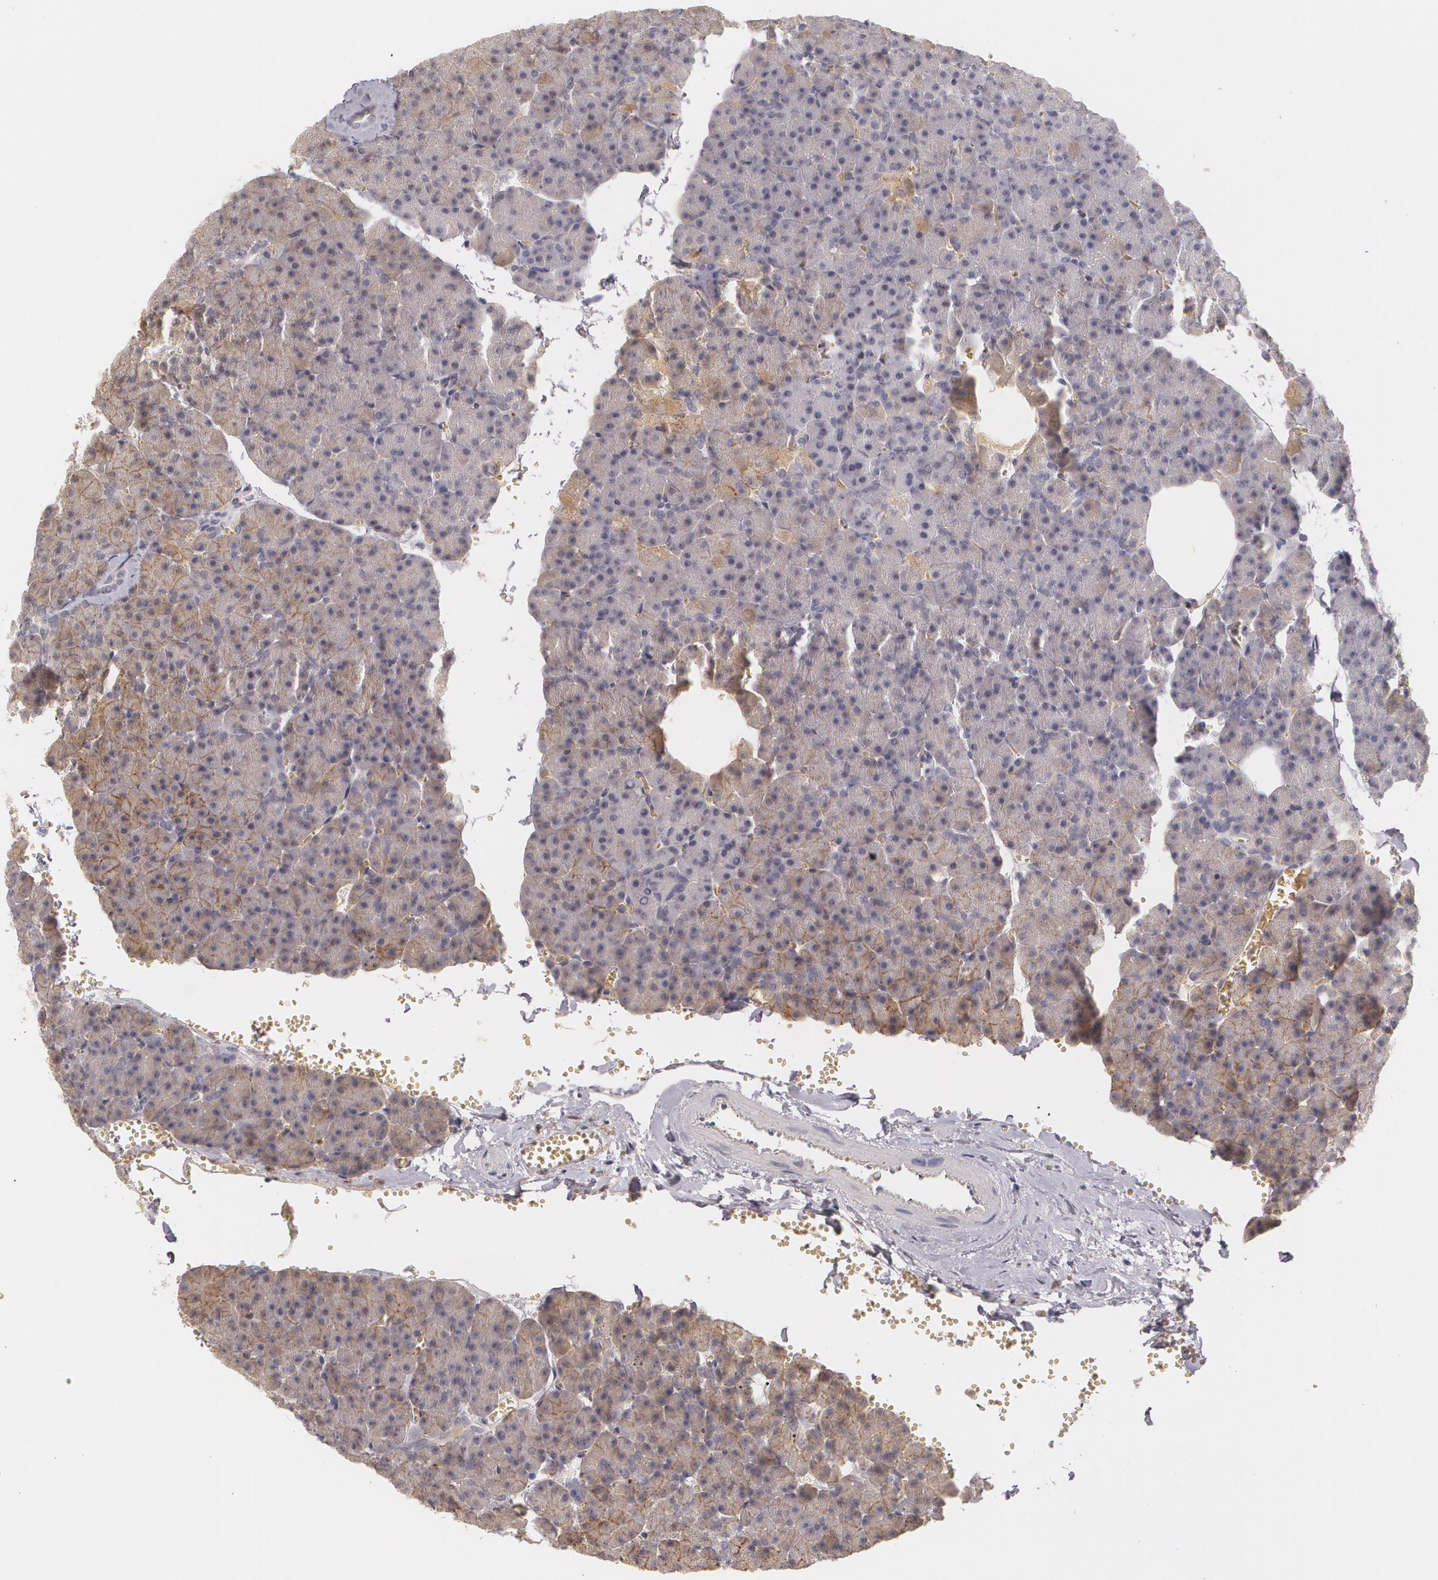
{"staining": {"intensity": "moderate", "quantity": "25%-75%", "location": "cytoplasmic/membranous"}, "tissue": "pancreas", "cell_type": "Exocrine glandular cells", "image_type": "normal", "snomed": [{"axis": "morphology", "description": "Normal tissue, NOS"}, {"axis": "topography", "description": "Pancreas"}], "caption": "Immunohistochemical staining of benign pancreas exhibits medium levels of moderate cytoplasmic/membranous expression in approximately 25%-75% of exocrine glandular cells.", "gene": "LRG1", "patient": {"sex": "female", "age": 35}}